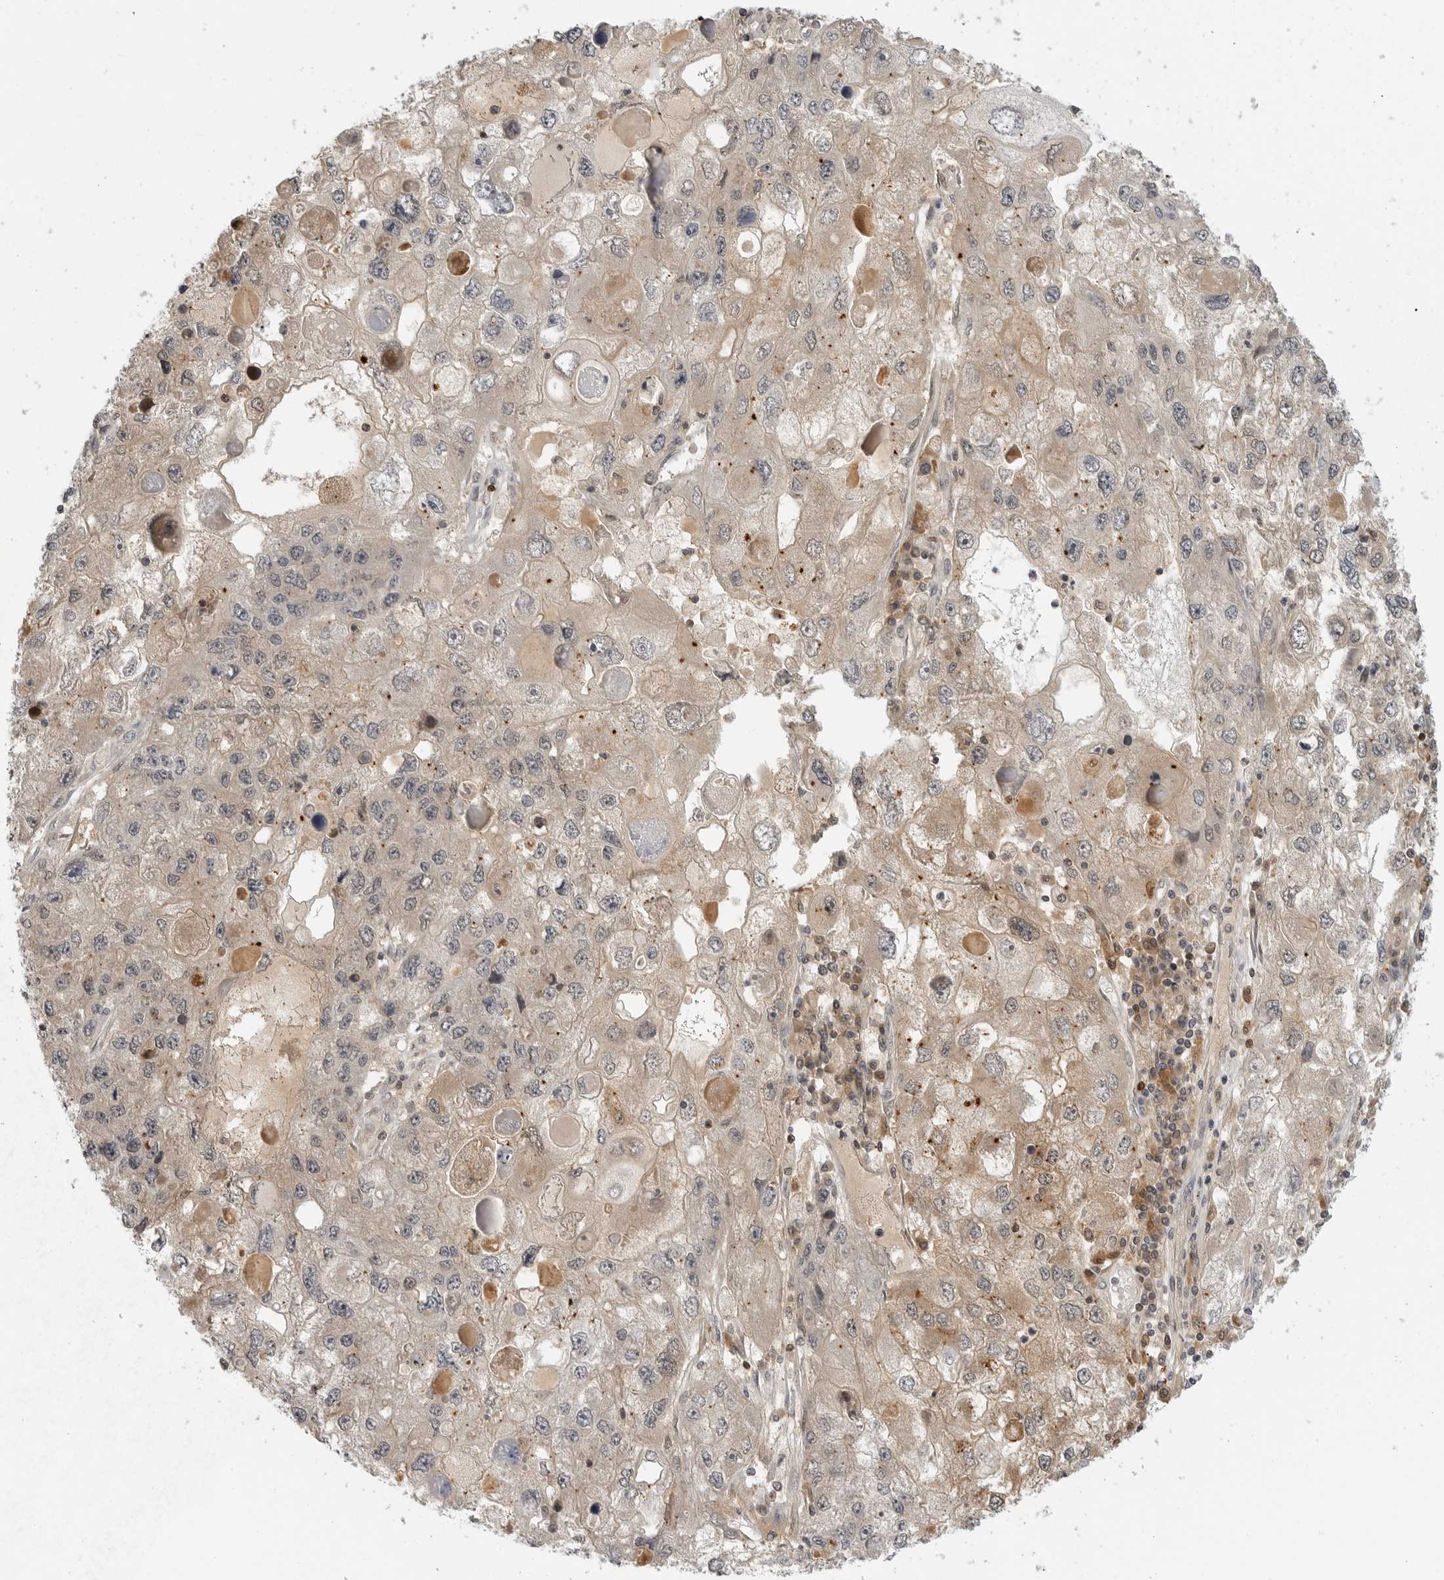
{"staining": {"intensity": "weak", "quantity": ">75%", "location": "cytoplasmic/membranous"}, "tissue": "endometrial cancer", "cell_type": "Tumor cells", "image_type": "cancer", "snomed": [{"axis": "morphology", "description": "Adenocarcinoma, NOS"}, {"axis": "topography", "description": "Endometrium"}], "caption": "A brown stain labels weak cytoplasmic/membranous positivity of a protein in human endometrial adenocarcinoma tumor cells.", "gene": "CTIF", "patient": {"sex": "female", "age": 49}}